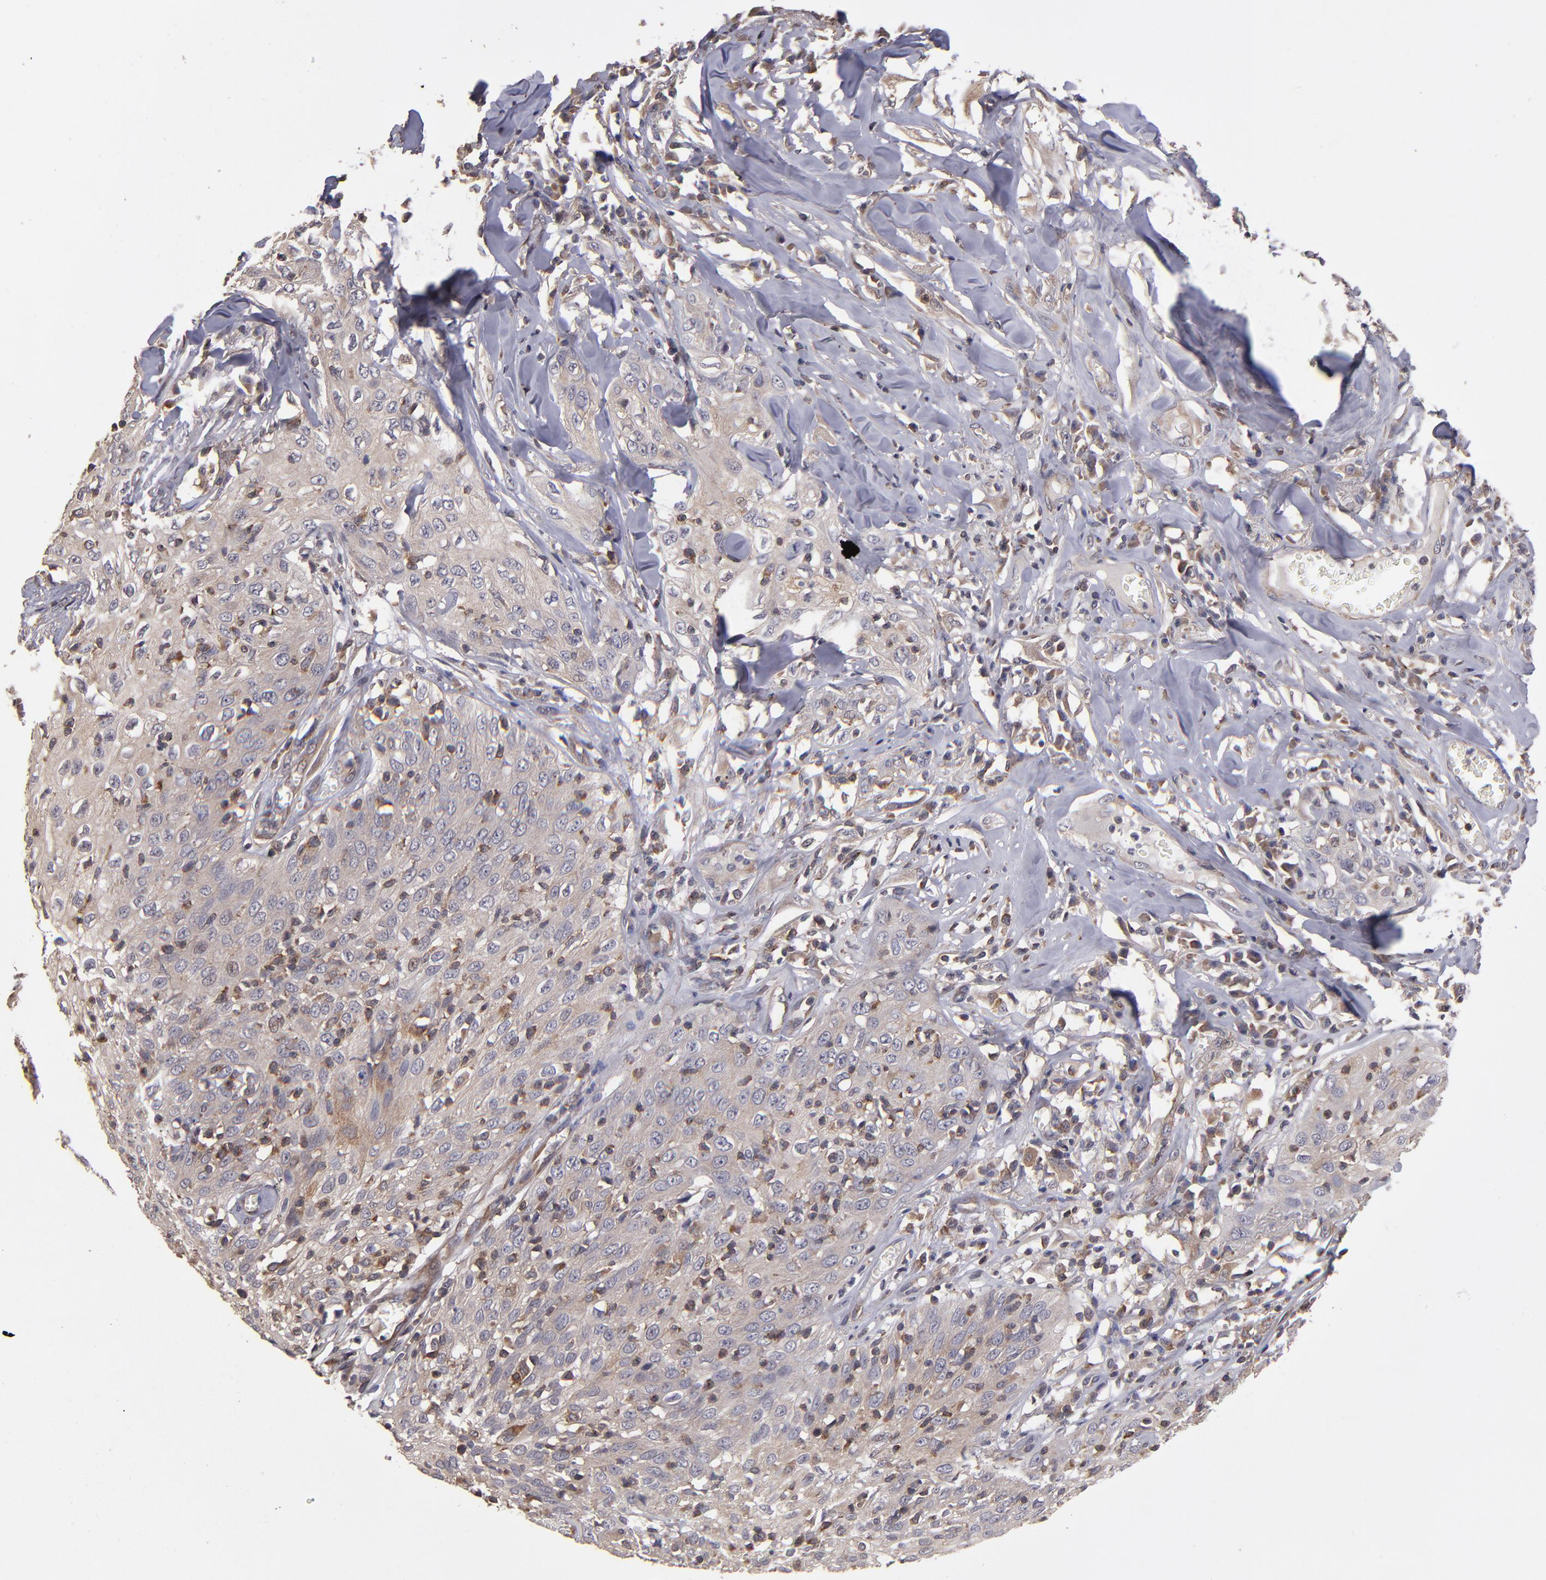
{"staining": {"intensity": "weak", "quantity": "<25%", "location": "cytoplasmic/membranous"}, "tissue": "skin cancer", "cell_type": "Tumor cells", "image_type": "cancer", "snomed": [{"axis": "morphology", "description": "Squamous cell carcinoma, NOS"}, {"axis": "topography", "description": "Skin"}], "caption": "IHC micrograph of squamous cell carcinoma (skin) stained for a protein (brown), which displays no expression in tumor cells.", "gene": "NF2", "patient": {"sex": "male", "age": 65}}